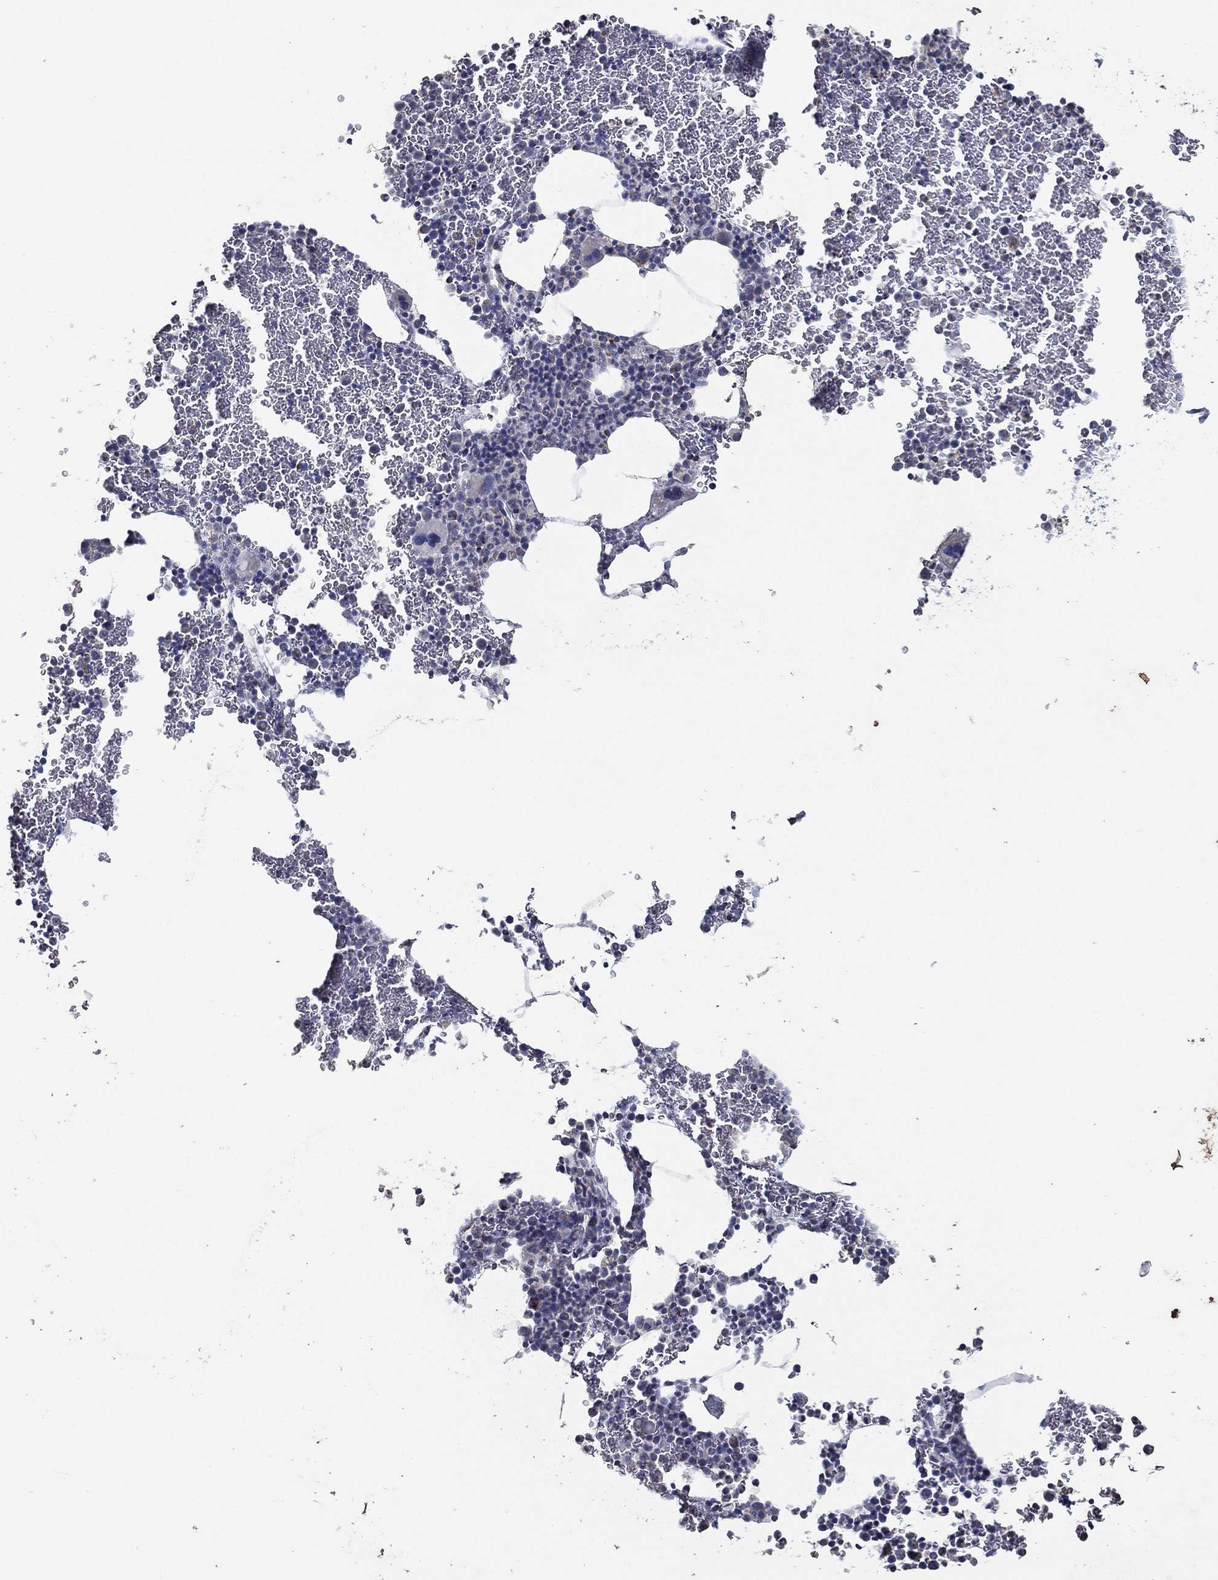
{"staining": {"intensity": "negative", "quantity": "none", "location": "none"}, "tissue": "bone marrow", "cell_type": "Hematopoietic cells", "image_type": "normal", "snomed": [{"axis": "morphology", "description": "Normal tissue, NOS"}, {"axis": "topography", "description": "Bone marrow"}], "caption": "This is a histopathology image of immunohistochemistry (IHC) staining of benign bone marrow, which shows no expression in hematopoietic cells. (DAB immunohistochemistry (IHC) visualized using brightfield microscopy, high magnification).", "gene": "SFXN1", "patient": {"sex": "male", "age": 45}}